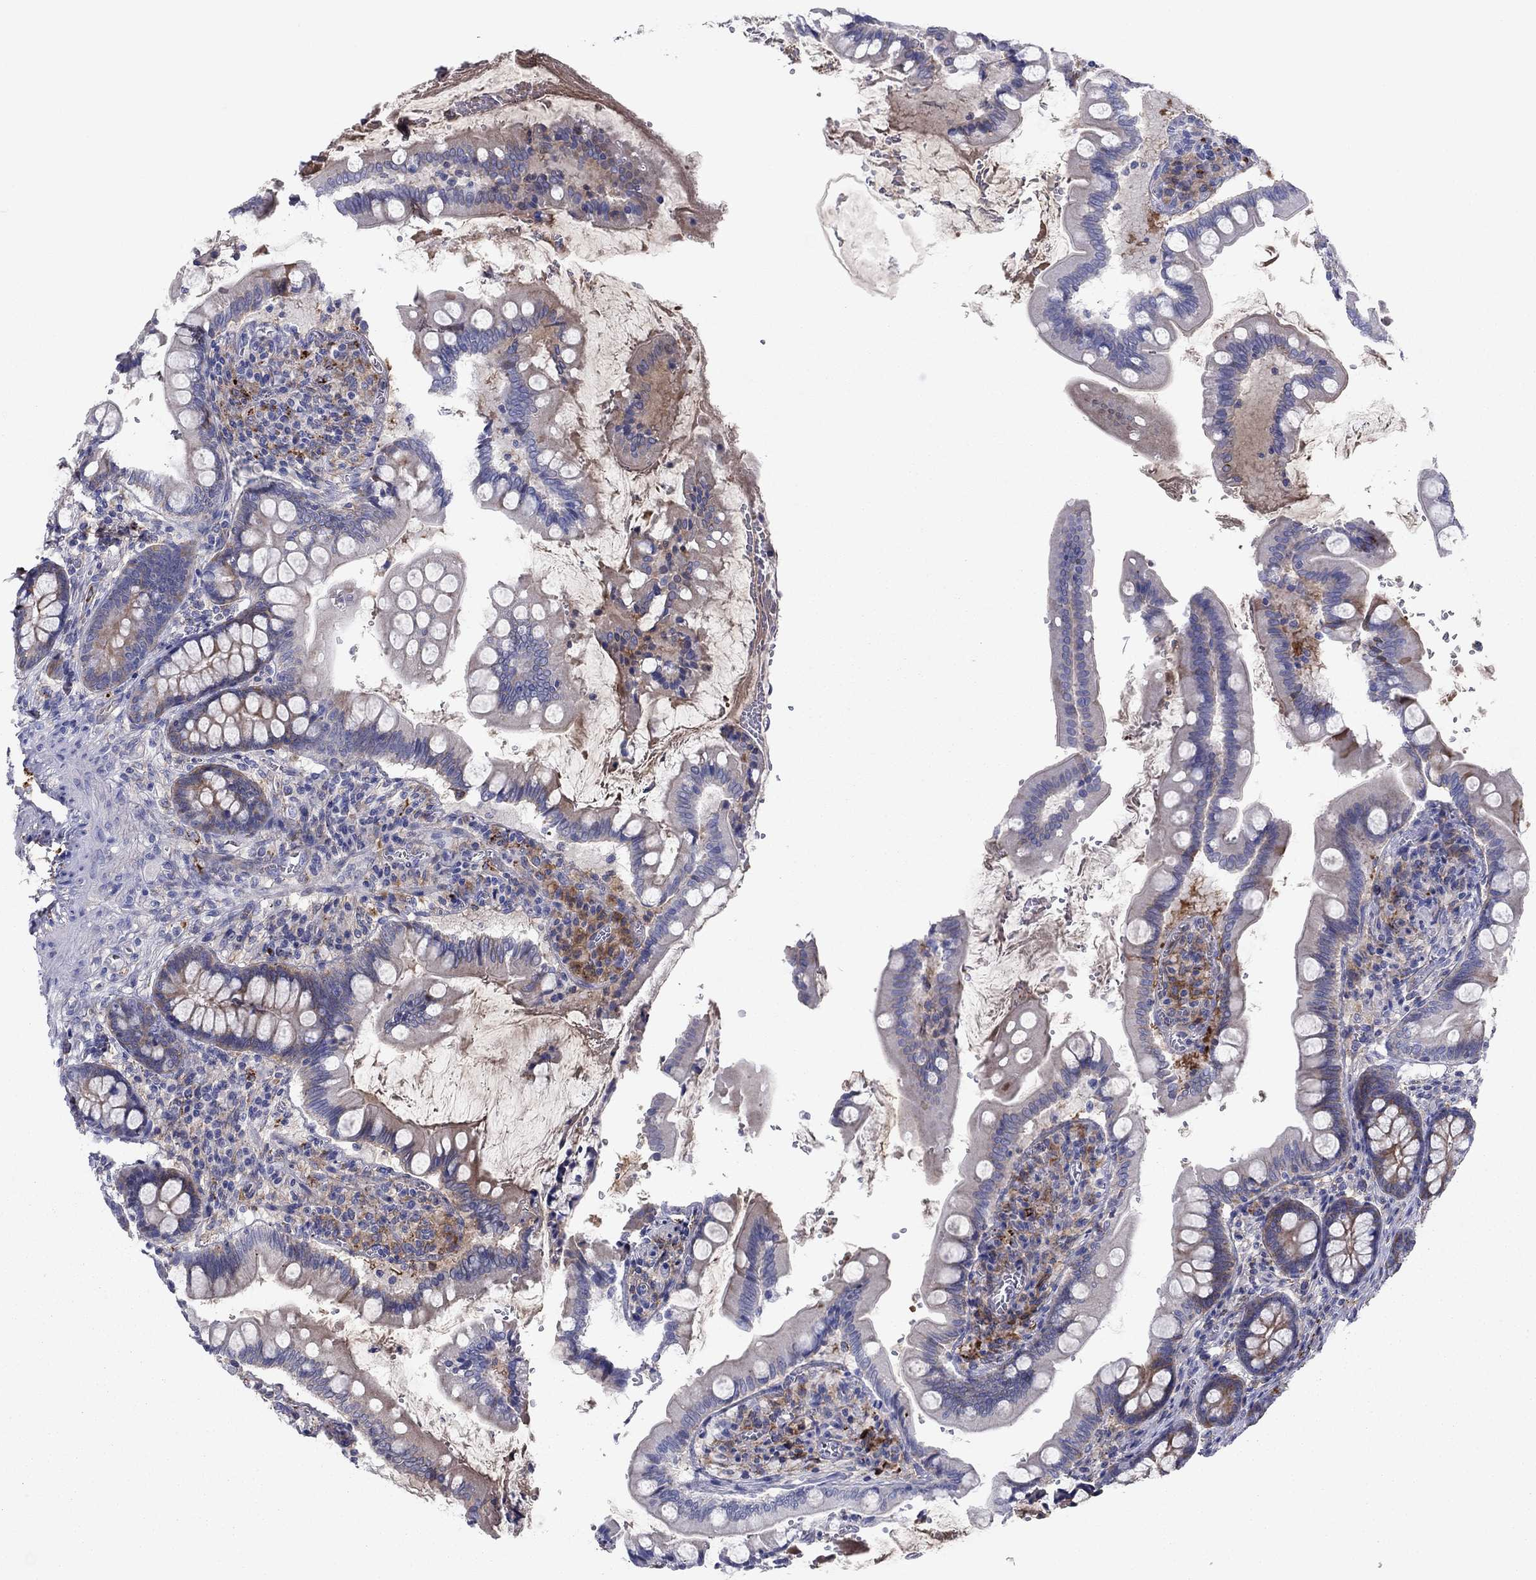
{"staining": {"intensity": "weak", "quantity": "<25%", "location": "cytoplasmic/membranous"}, "tissue": "small intestine", "cell_type": "Glandular cells", "image_type": "normal", "snomed": [{"axis": "morphology", "description": "Normal tissue, NOS"}, {"axis": "topography", "description": "Small intestine"}], "caption": "This is a photomicrograph of IHC staining of unremarkable small intestine, which shows no expression in glandular cells.", "gene": "HPX", "patient": {"sex": "female", "age": 56}}